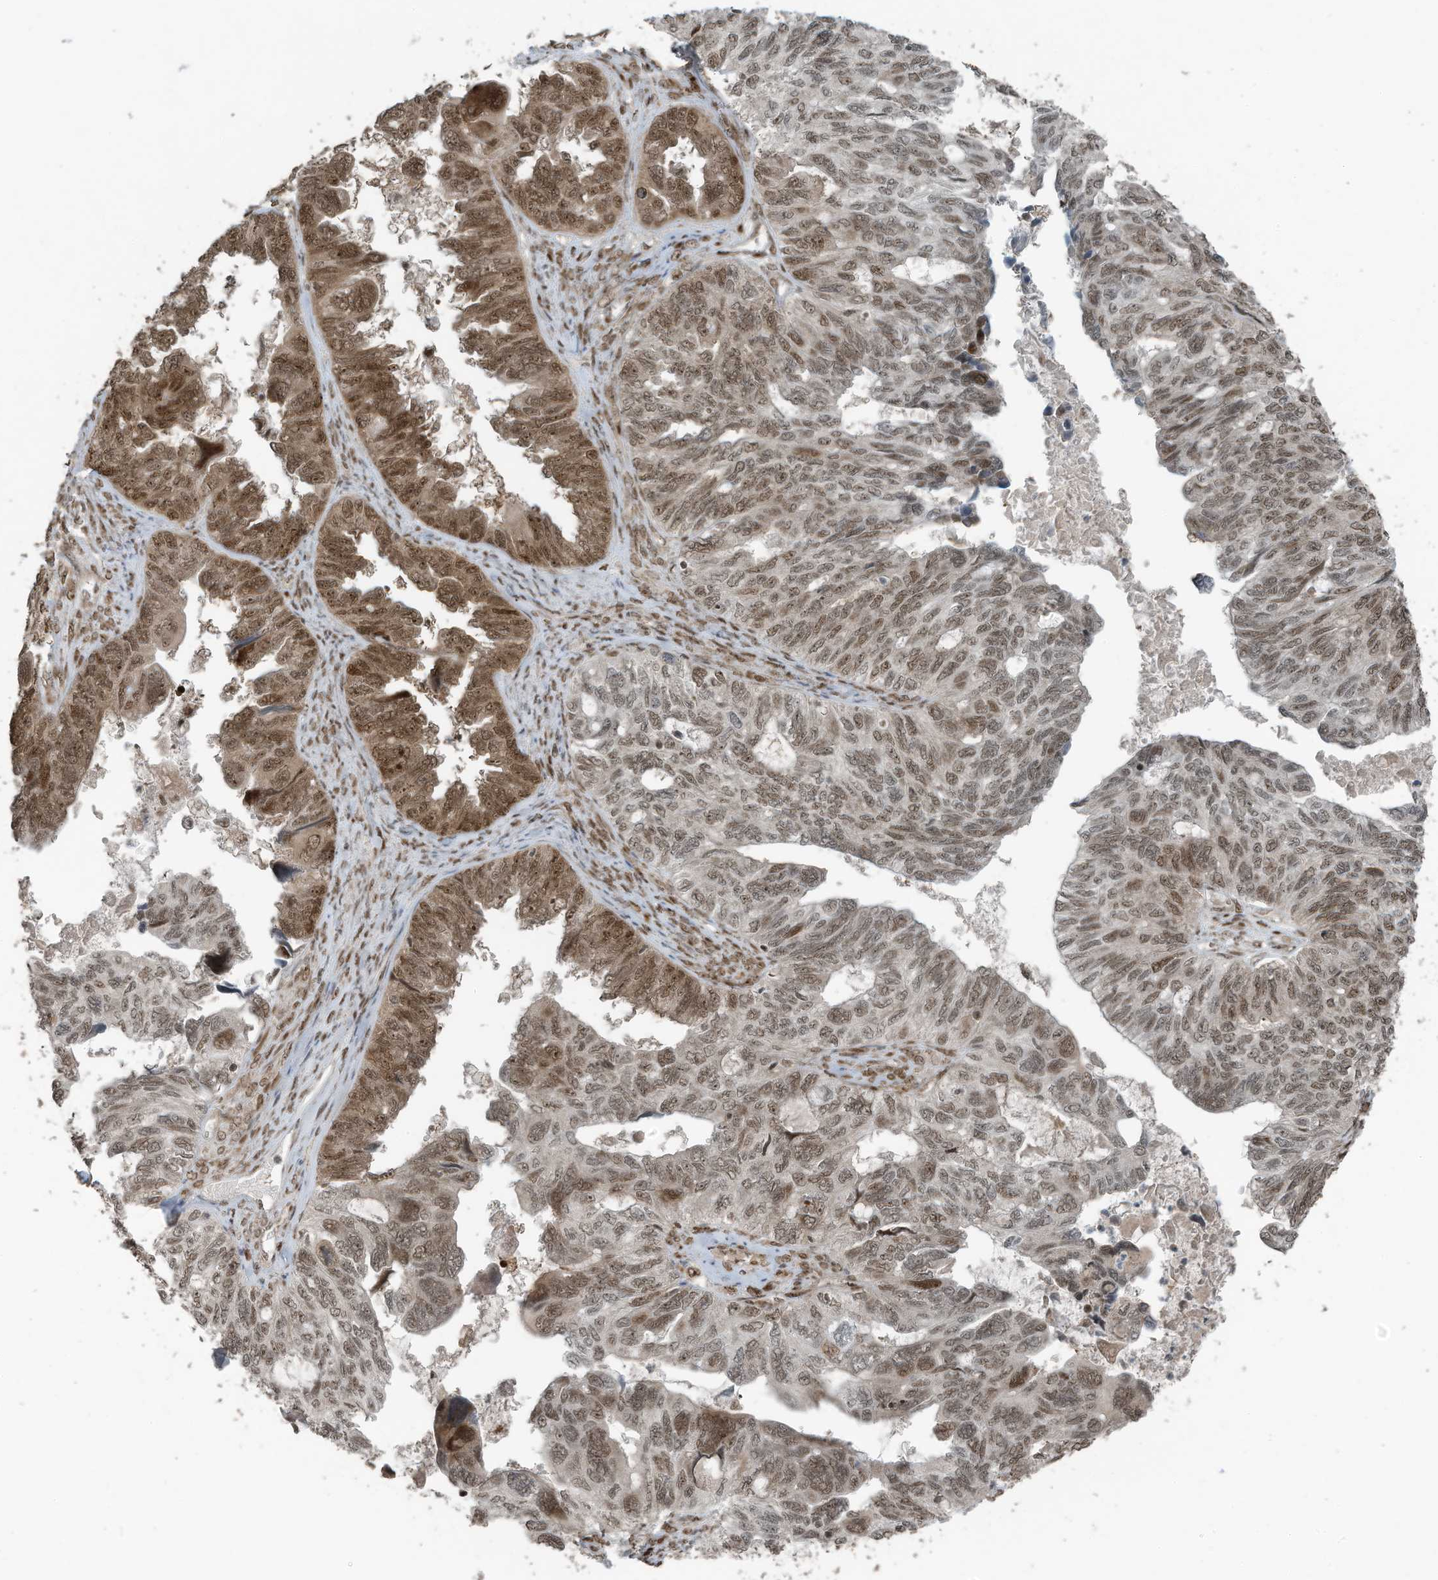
{"staining": {"intensity": "moderate", "quantity": ">75%", "location": "cytoplasmic/membranous,nuclear"}, "tissue": "ovarian cancer", "cell_type": "Tumor cells", "image_type": "cancer", "snomed": [{"axis": "morphology", "description": "Cystadenocarcinoma, serous, NOS"}, {"axis": "topography", "description": "Ovary"}], "caption": "Brown immunohistochemical staining in serous cystadenocarcinoma (ovarian) exhibits moderate cytoplasmic/membranous and nuclear positivity in approximately >75% of tumor cells. The staining was performed using DAB (3,3'-diaminobenzidine), with brown indicating positive protein expression. Nuclei are stained blue with hematoxylin.", "gene": "PCNP", "patient": {"sex": "female", "age": 79}}